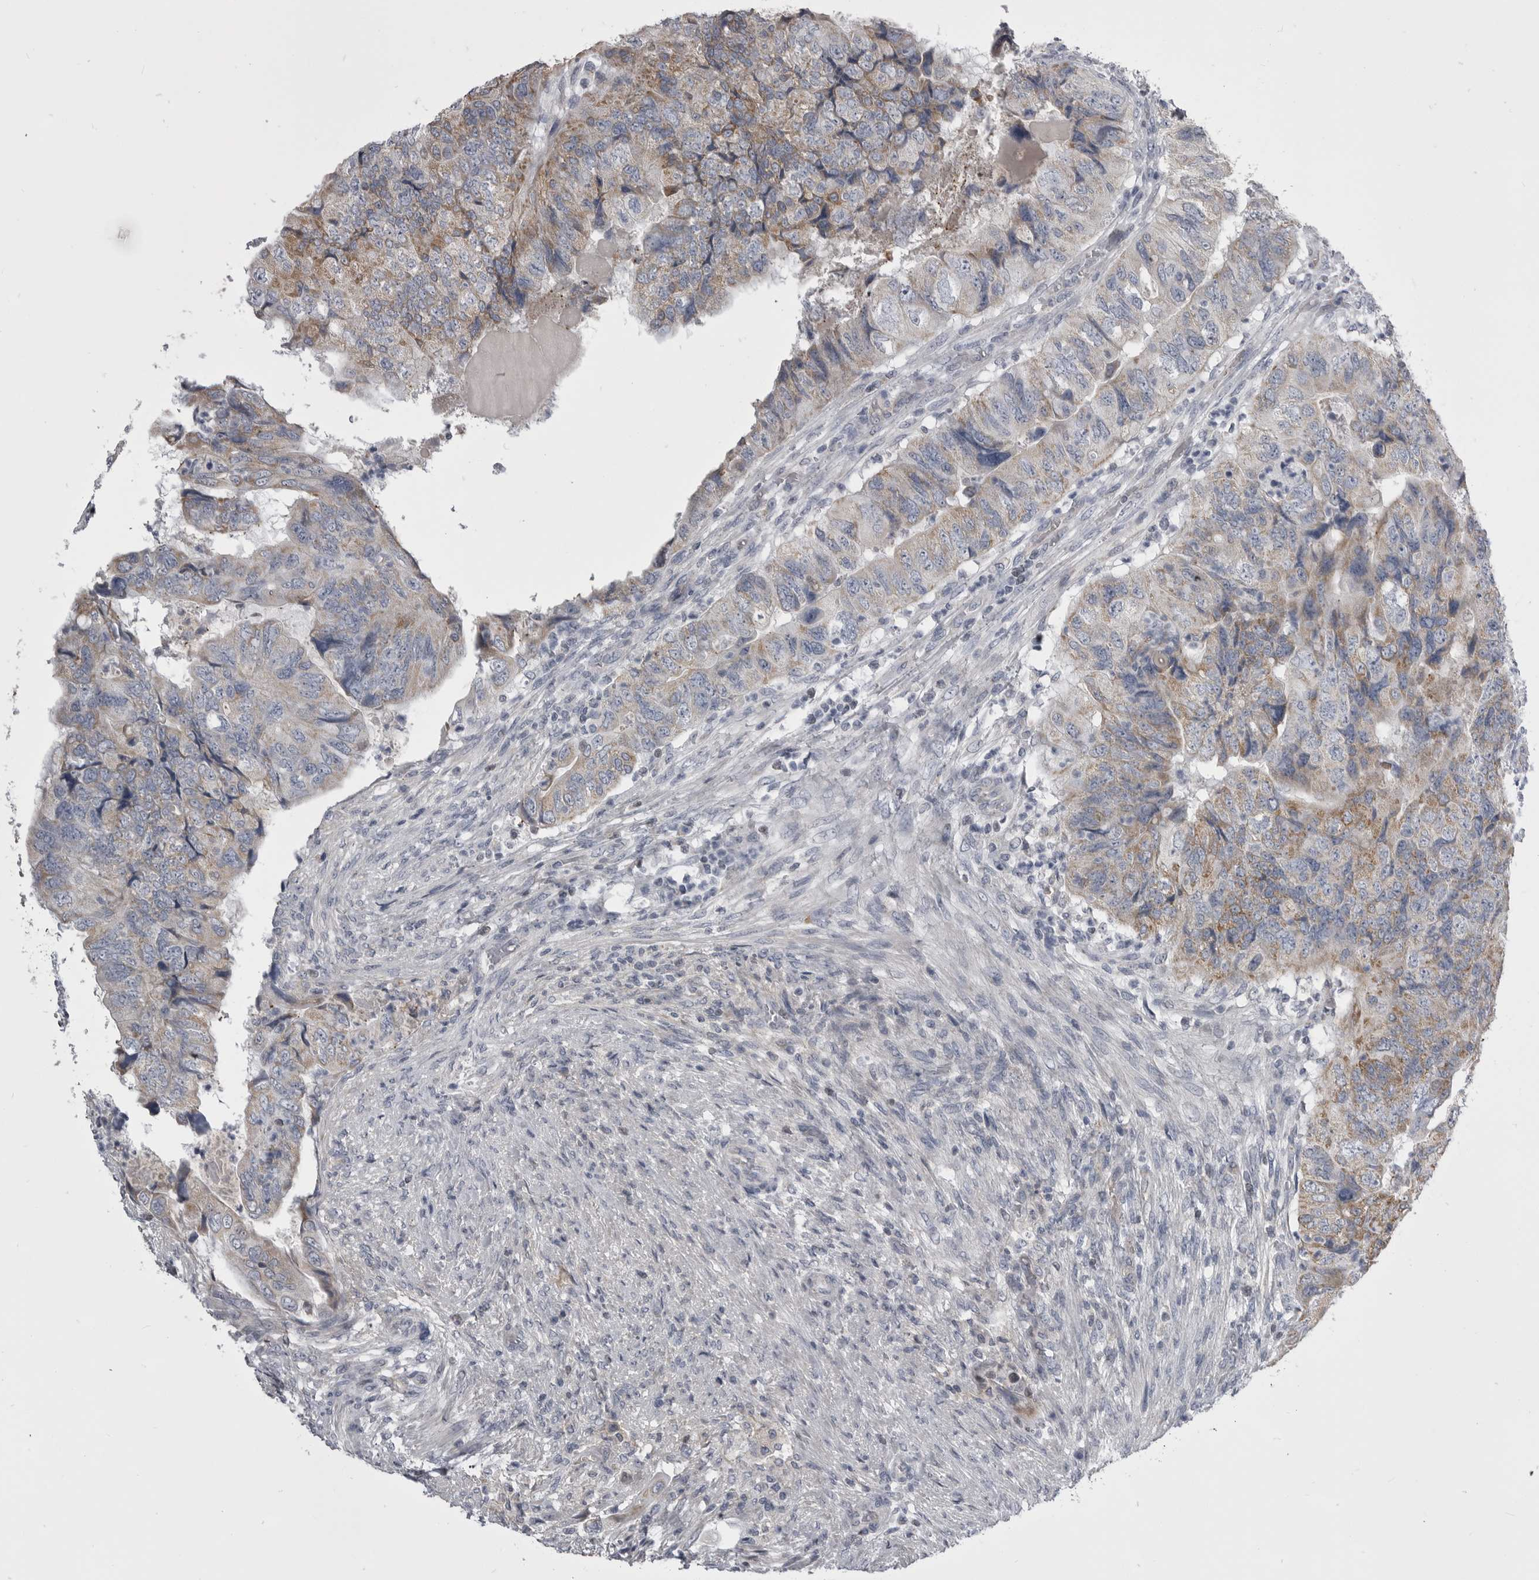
{"staining": {"intensity": "moderate", "quantity": "25%-75%", "location": "cytoplasmic/membranous"}, "tissue": "colorectal cancer", "cell_type": "Tumor cells", "image_type": "cancer", "snomed": [{"axis": "morphology", "description": "Adenocarcinoma, NOS"}, {"axis": "topography", "description": "Rectum"}], "caption": "IHC of colorectal cancer (adenocarcinoma) exhibits medium levels of moderate cytoplasmic/membranous expression in about 25%-75% of tumor cells.", "gene": "OPLAH", "patient": {"sex": "male", "age": 63}}